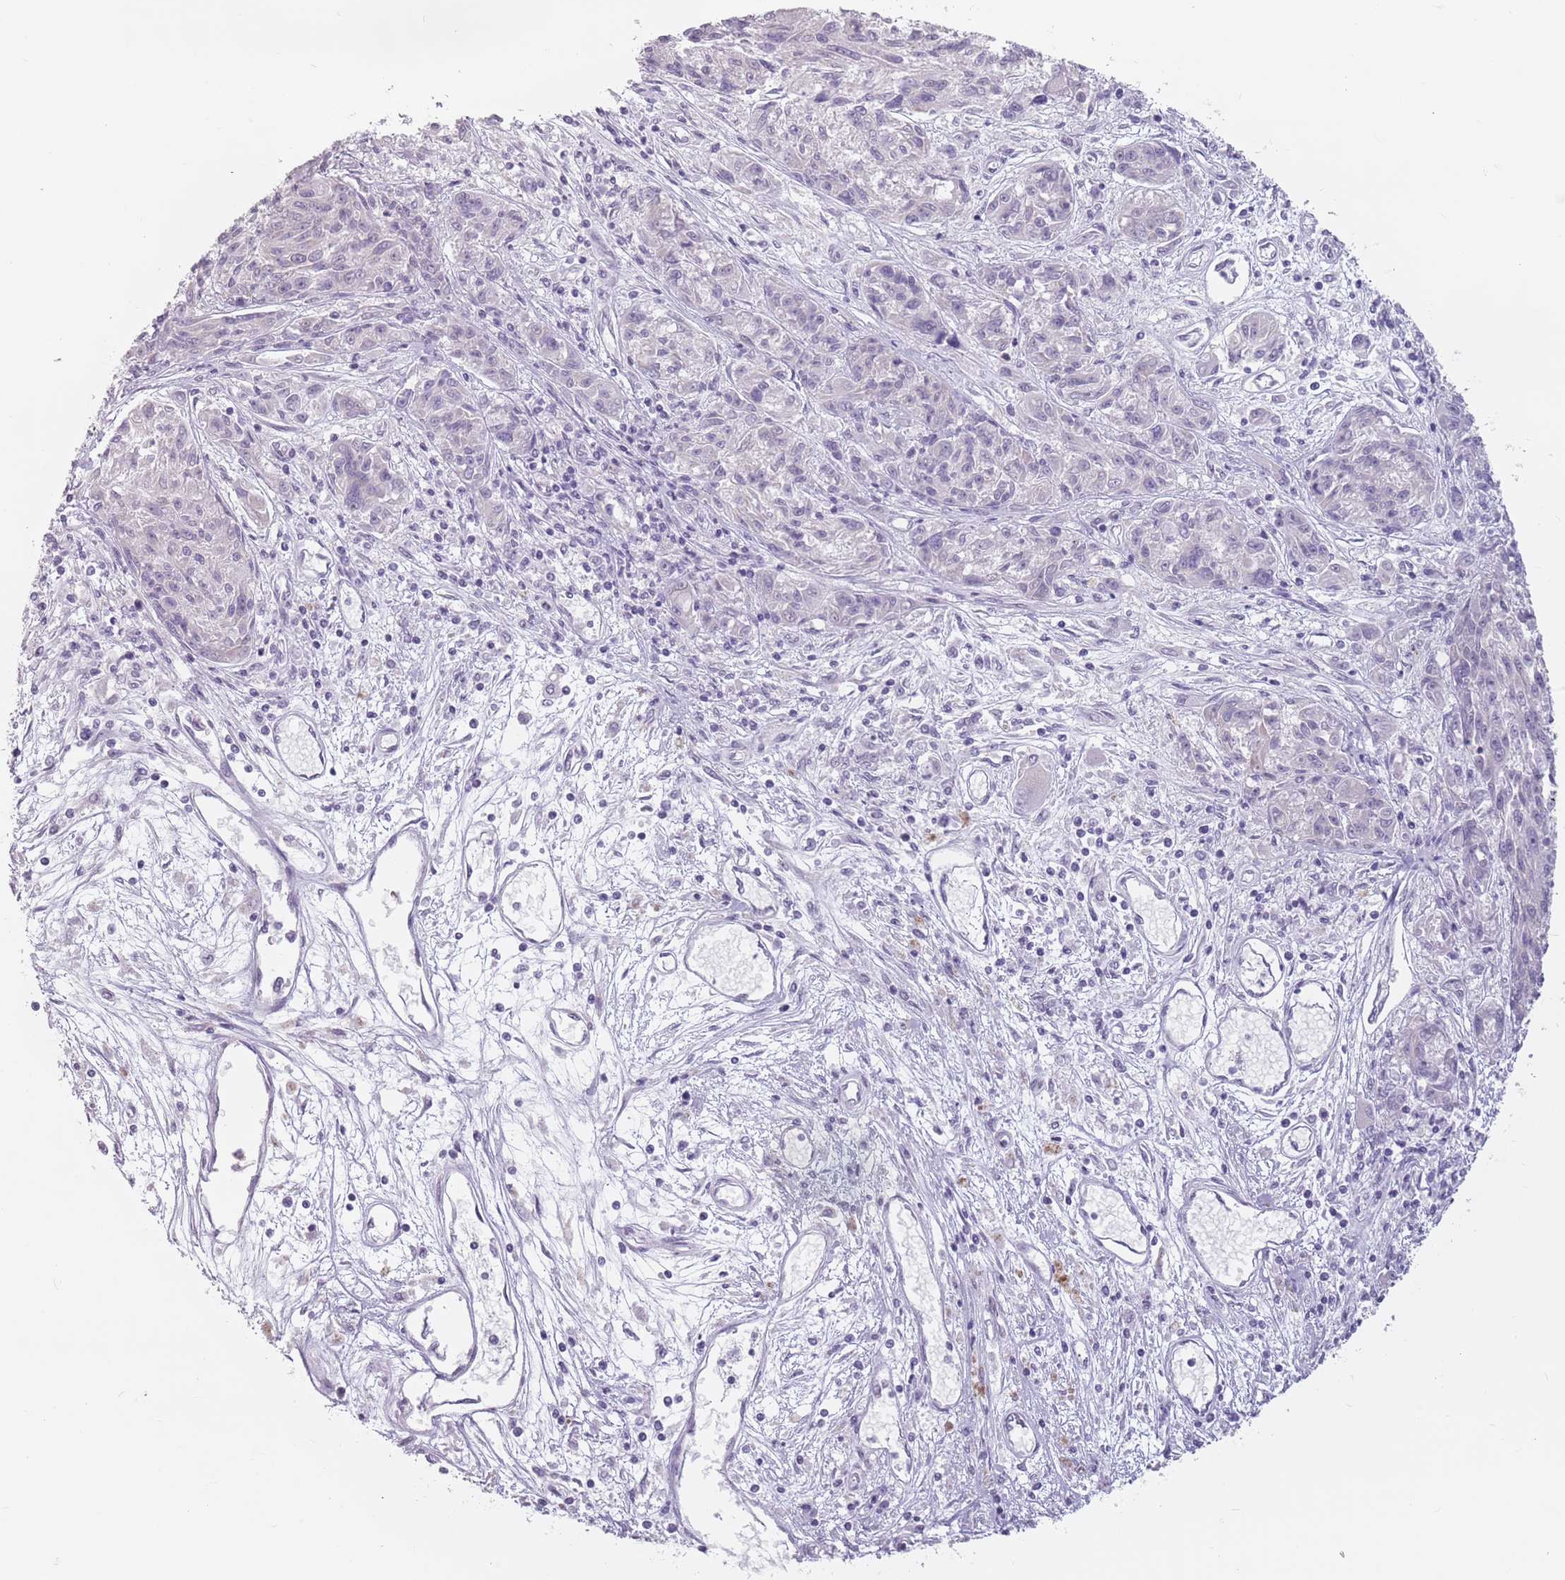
{"staining": {"intensity": "weak", "quantity": "25%-75%", "location": "nuclear"}, "tissue": "melanoma", "cell_type": "Tumor cells", "image_type": "cancer", "snomed": [{"axis": "morphology", "description": "Malignant melanoma, NOS"}, {"axis": "topography", "description": "Skin"}], "caption": "Protein staining demonstrates weak nuclear expression in about 25%-75% of tumor cells in malignant melanoma. (Brightfield microscopy of DAB IHC at high magnification).", "gene": "PTCHD1", "patient": {"sex": "male", "age": 53}}